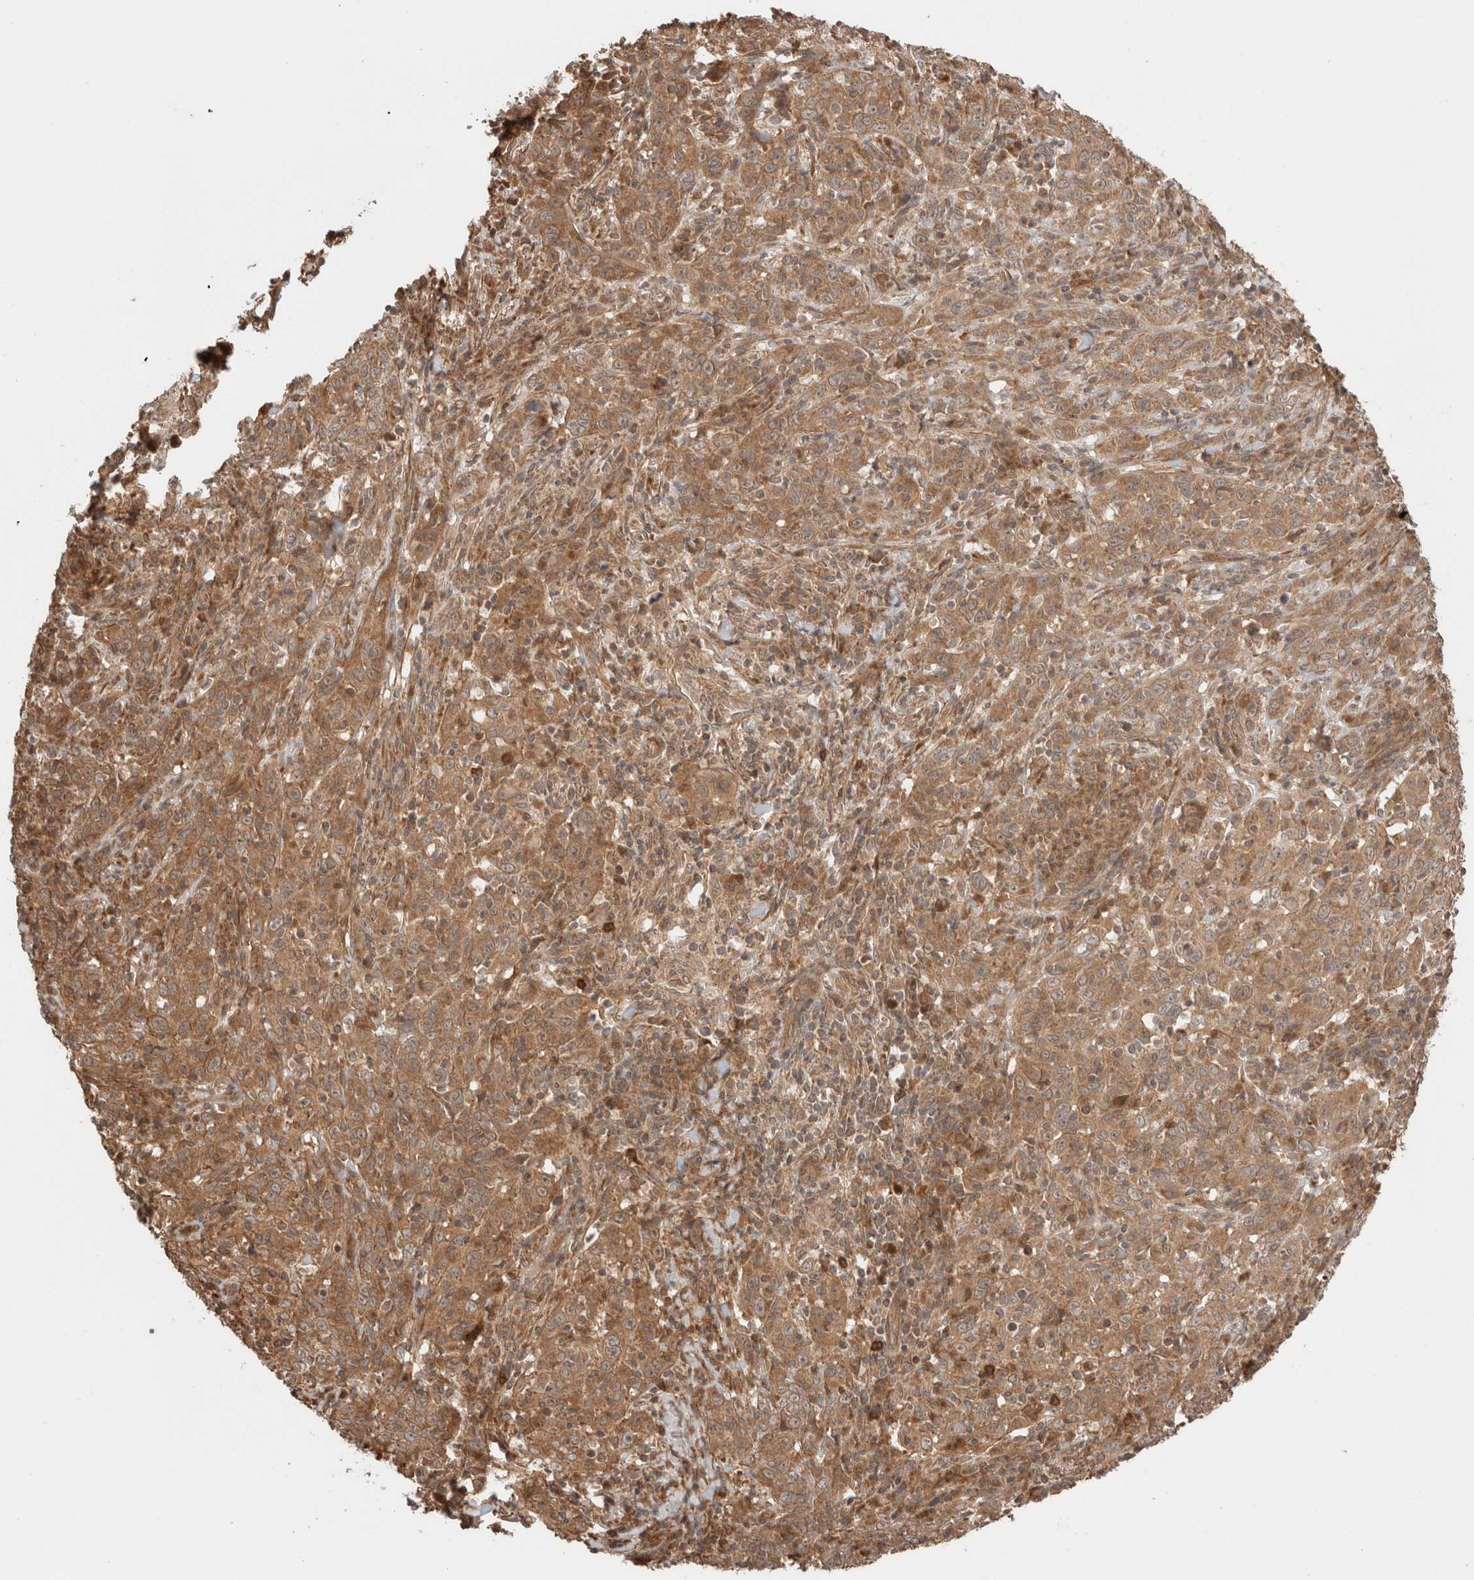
{"staining": {"intensity": "moderate", "quantity": ">75%", "location": "cytoplasmic/membranous"}, "tissue": "cervical cancer", "cell_type": "Tumor cells", "image_type": "cancer", "snomed": [{"axis": "morphology", "description": "Squamous cell carcinoma, NOS"}, {"axis": "topography", "description": "Cervix"}], "caption": "An IHC image of neoplastic tissue is shown. Protein staining in brown shows moderate cytoplasmic/membranous positivity in cervical squamous cell carcinoma within tumor cells. Using DAB (3,3'-diaminobenzidine) (brown) and hematoxylin (blue) stains, captured at high magnification using brightfield microscopy.", "gene": "ZNF649", "patient": {"sex": "female", "age": 46}}